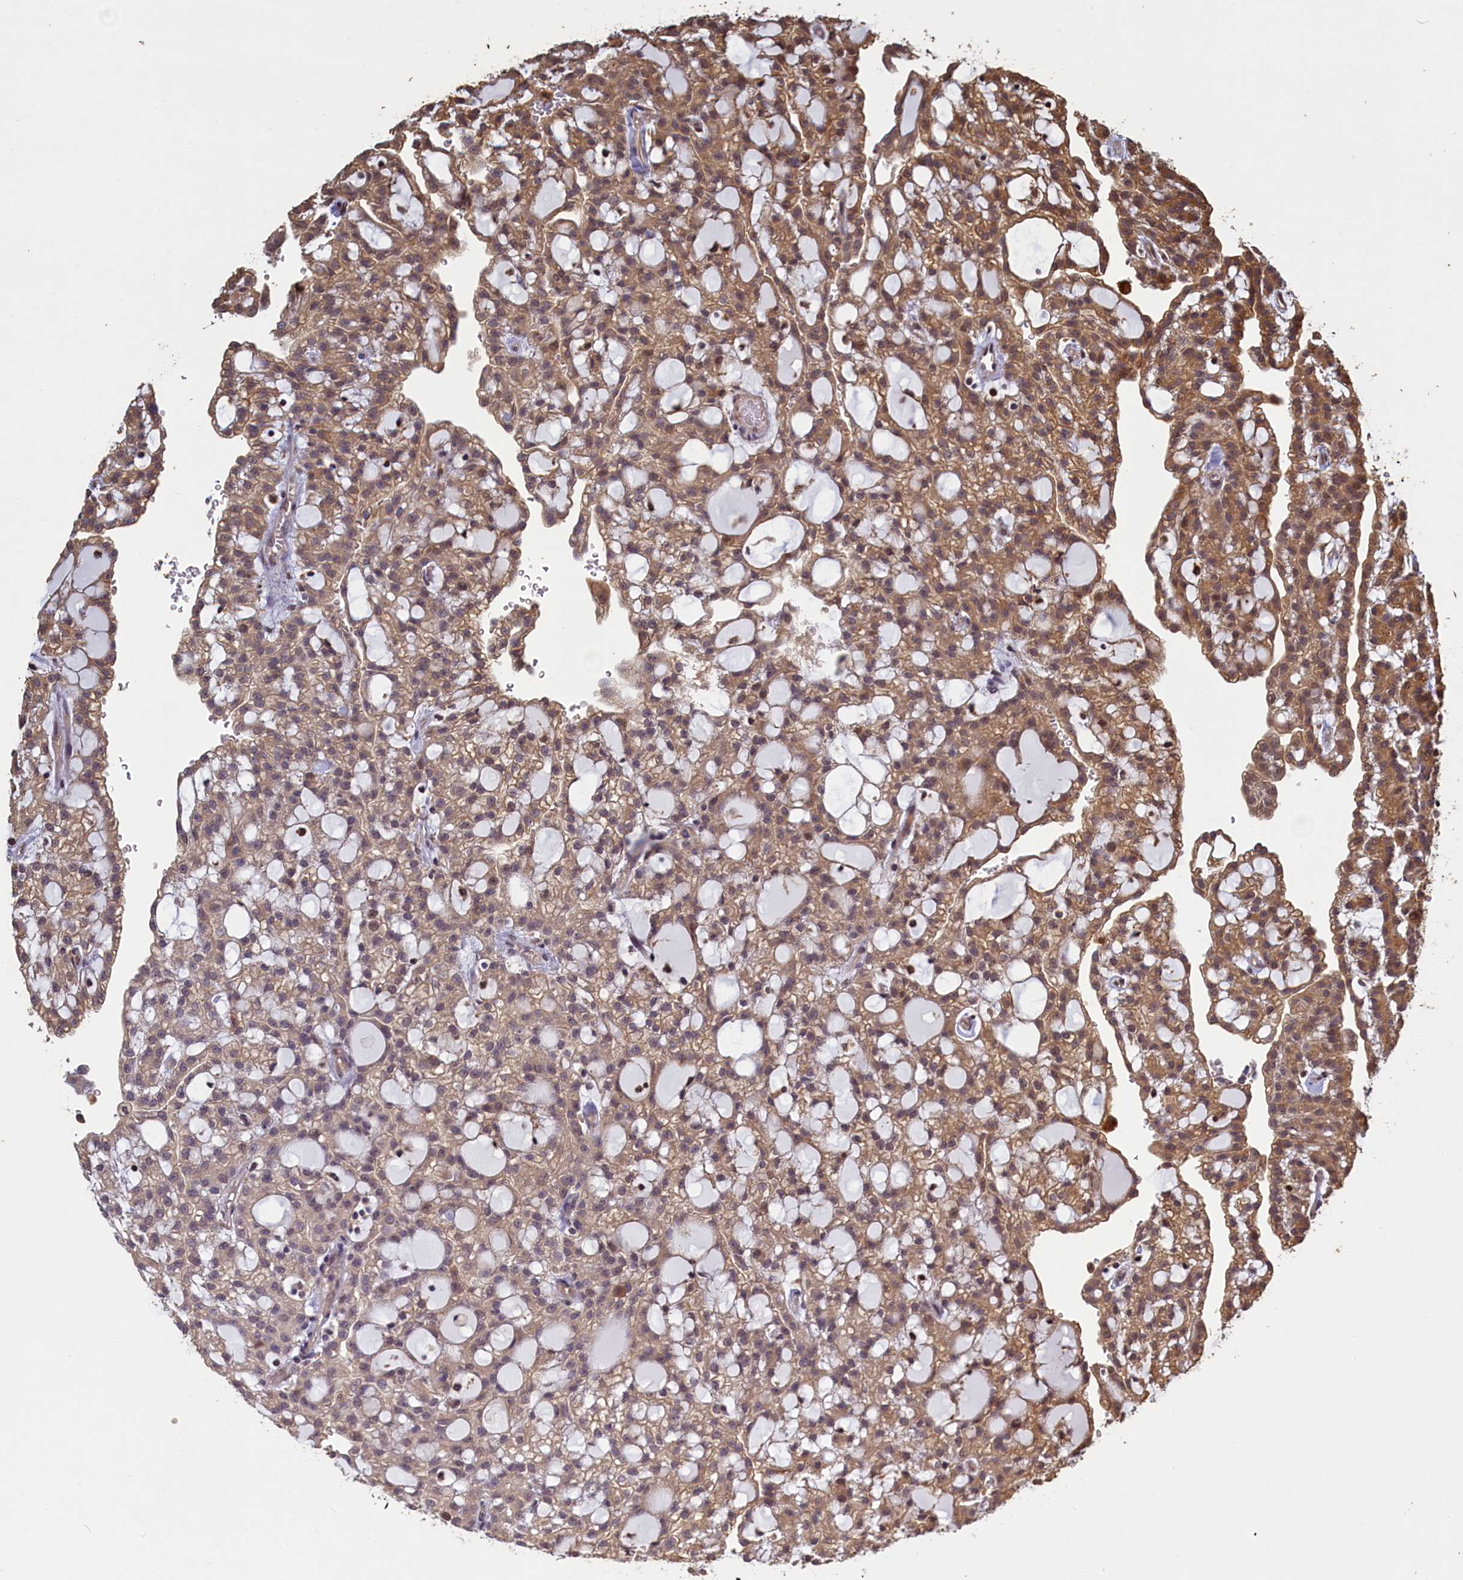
{"staining": {"intensity": "moderate", "quantity": ">75%", "location": "cytoplasmic/membranous"}, "tissue": "renal cancer", "cell_type": "Tumor cells", "image_type": "cancer", "snomed": [{"axis": "morphology", "description": "Adenocarcinoma, NOS"}, {"axis": "topography", "description": "Kidney"}], "caption": "High-power microscopy captured an immunohistochemistry image of adenocarcinoma (renal), revealing moderate cytoplasmic/membranous positivity in about >75% of tumor cells.", "gene": "UCHL3", "patient": {"sex": "male", "age": 63}}